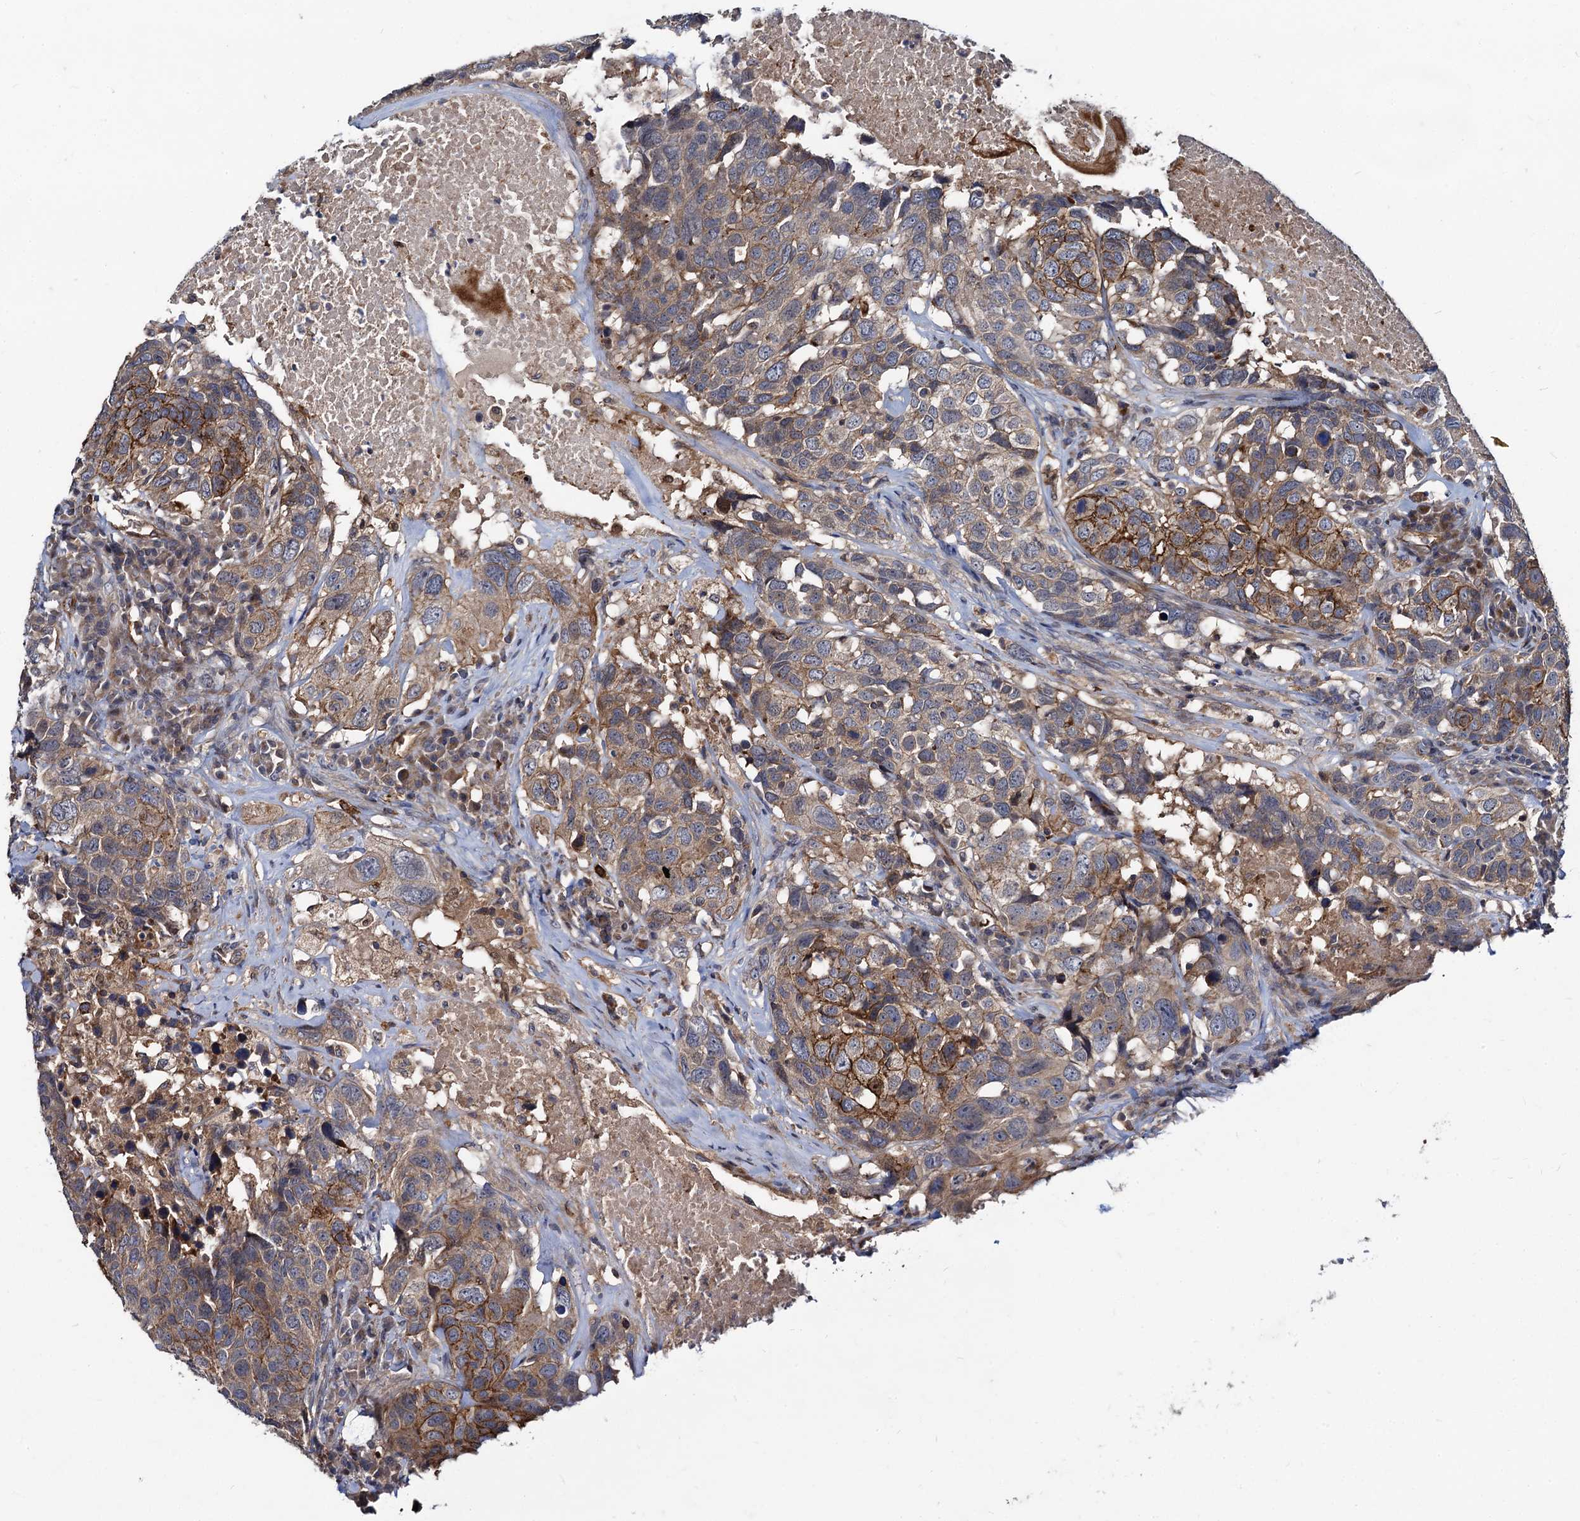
{"staining": {"intensity": "moderate", "quantity": "25%-75%", "location": "cytoplasmic/membranous"}, "tissue": "head and neck cancer", "cell_type": "Tumor cells", "image_type": "cancer", "snomed": [{"axis": "morphology", "description": "Squamous cell carcinoma, NOS"}, {"axis": "topography", "description": "Head-Neck"}], "caption": "There is medium levels of moderate cytoplasmic/membranous positivity in tumor cells of head and neck cancer, as demonstrated by immunohistochemical staining (brown color).", "gene": "KXD1", "patient": {"sex": "male", "age": 66}}